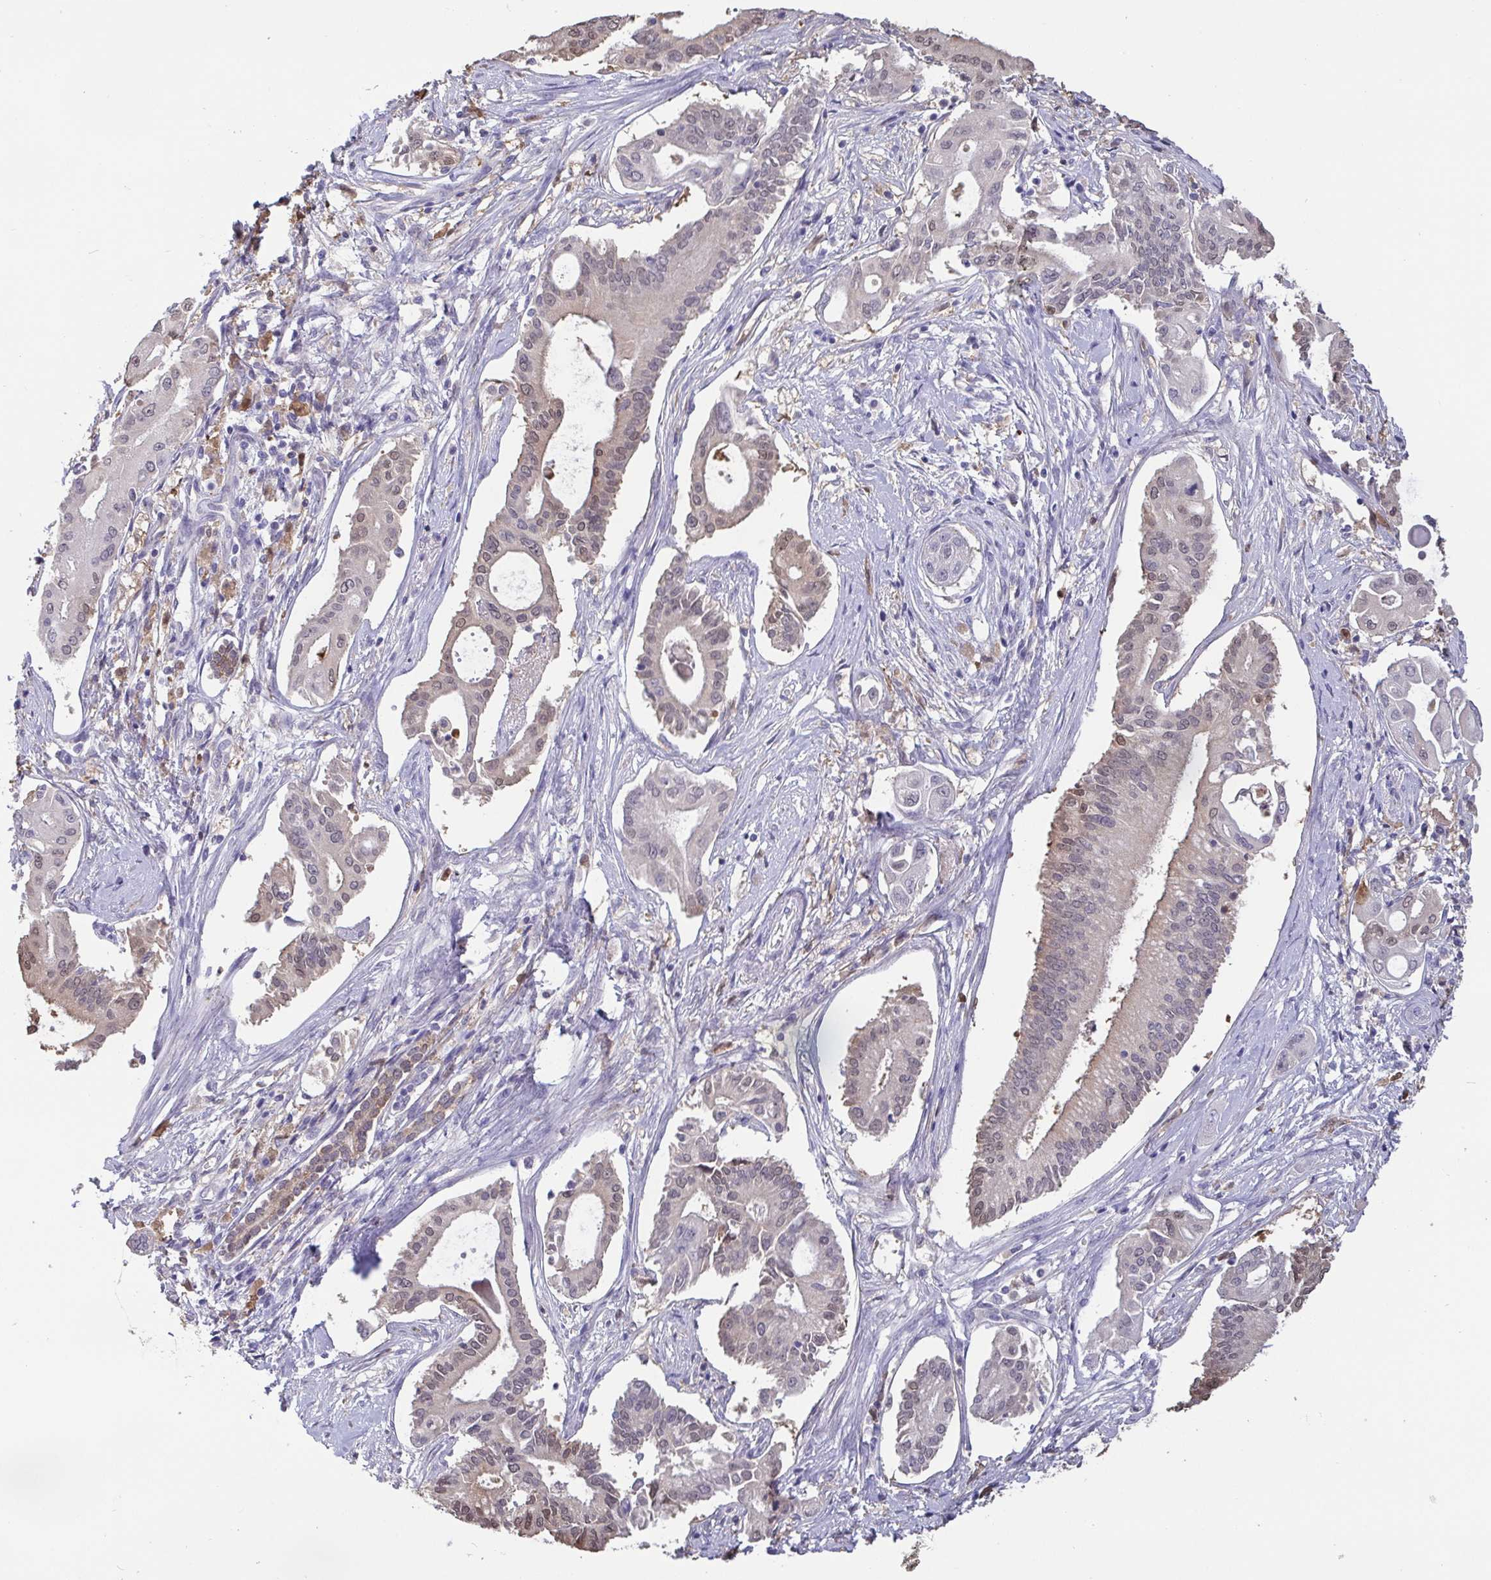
{"staining": {"intensity": "weak", "quantity": "25%-75%", "location": "nuclear"}, "tissue": "pancreatic cancer", "cell_type": "Tumor cells", "image_type": "cancer", "snomed": [{"axis": "morphology", "description": "Adenocarcinoma, NOS"}, {"axis": "topography", "description": "Pancreas"}], "caption": "IHC of human pancreatic cancer (adenocarcinoma) displays low levels of weak nuclear staining in about 25%-75% of tumor cells.", "gene": "IDH1", "patient": {"sex": "female", "age": 68}}